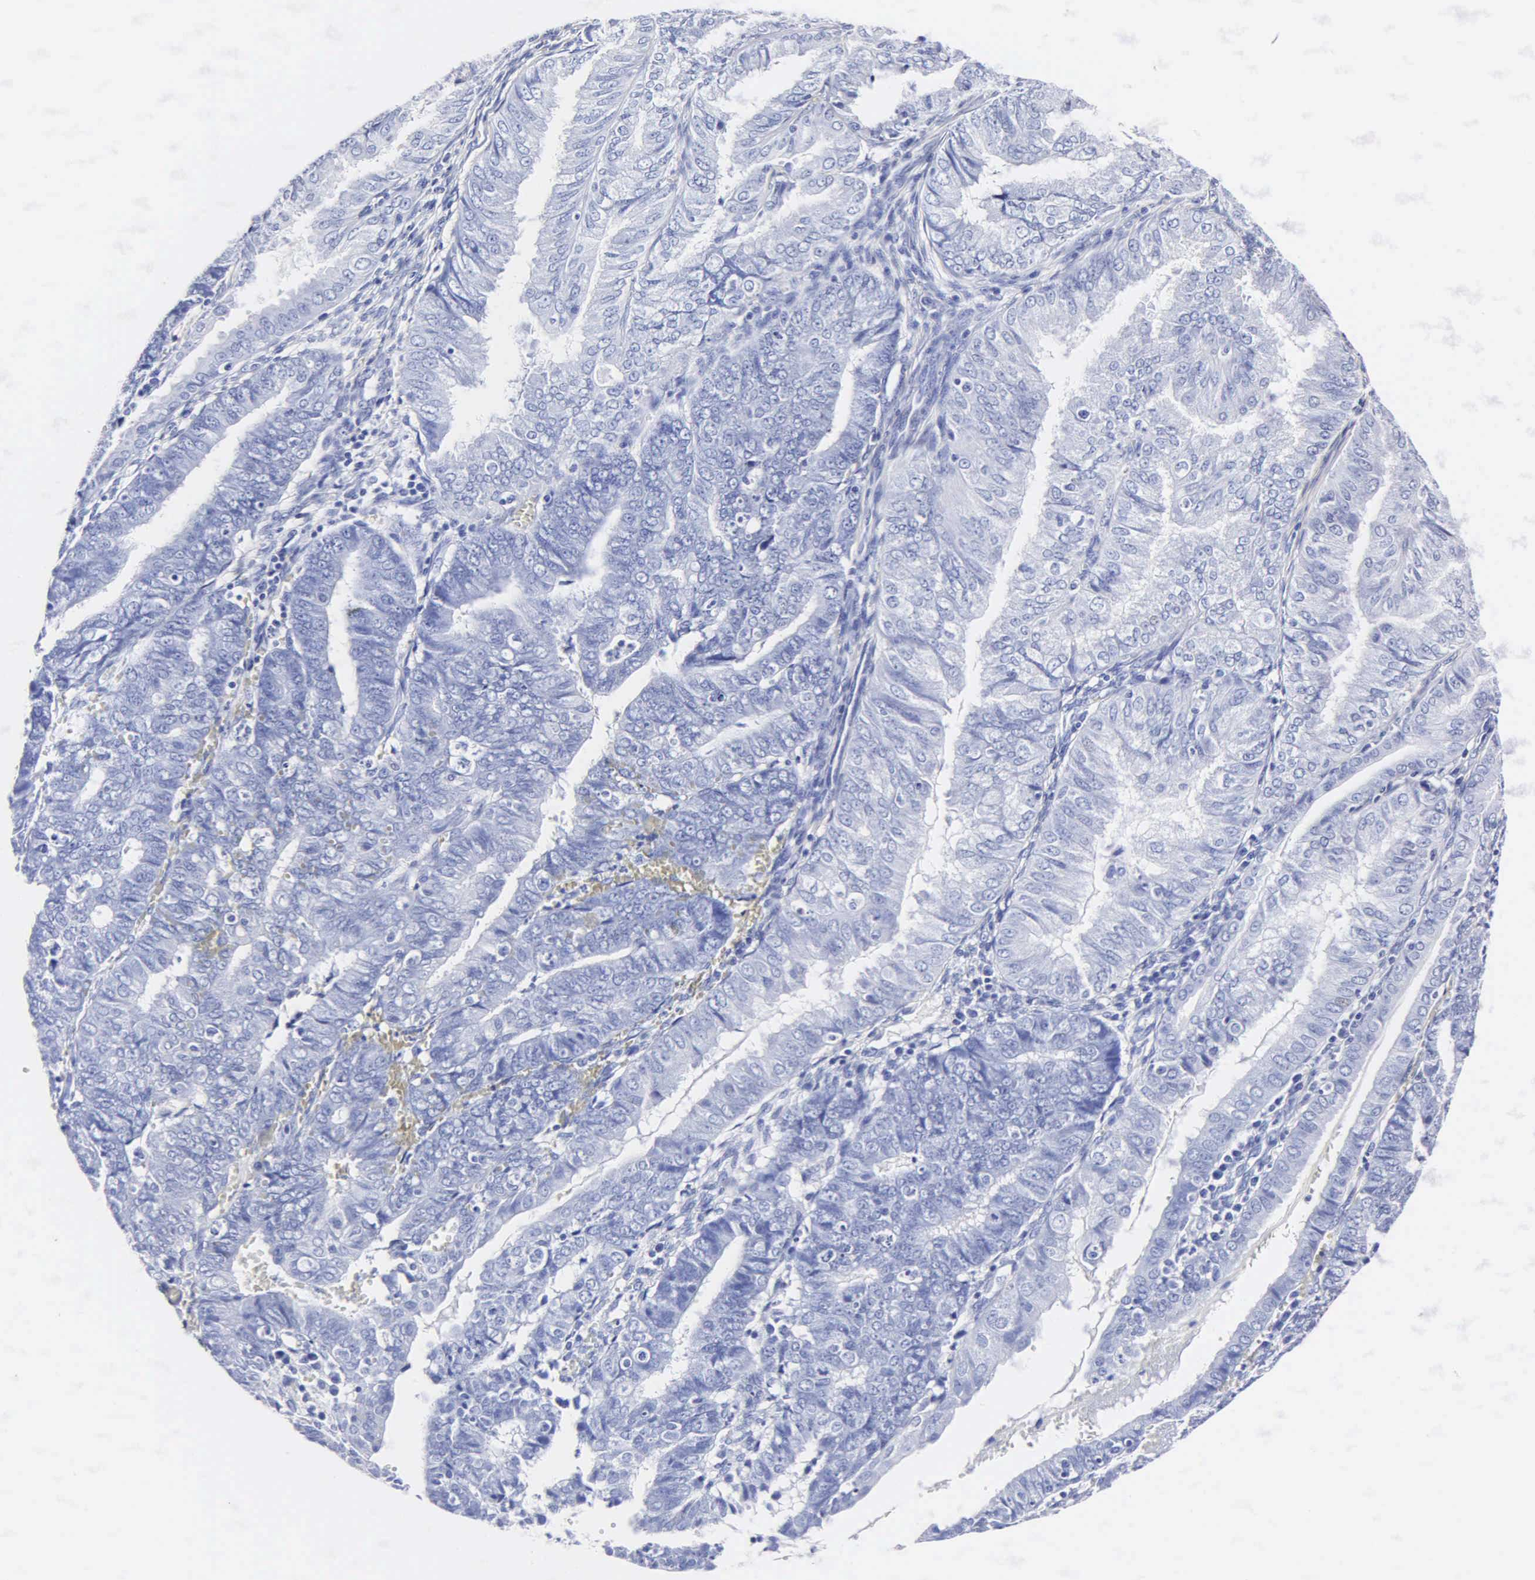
{"staining": {"intensity": "negative", "quantity": "none", "location": "none"}, "tissue": "endometrial cancer", "cell_type": "Tumor cells", "image_type": "cancer", "snomed": [{"axis": "morphology", "description": "Adenocarcinoma, NOS"}, {"axis": "topography", "description": "Endometrium"}], "caption": "This is a histopathology image of IHC staining of endometrial cancer (adenocarcinoma), which shows no expression in tumor cells.", "gene": "MB", "patient": {"sex": "female", "age": 66}}